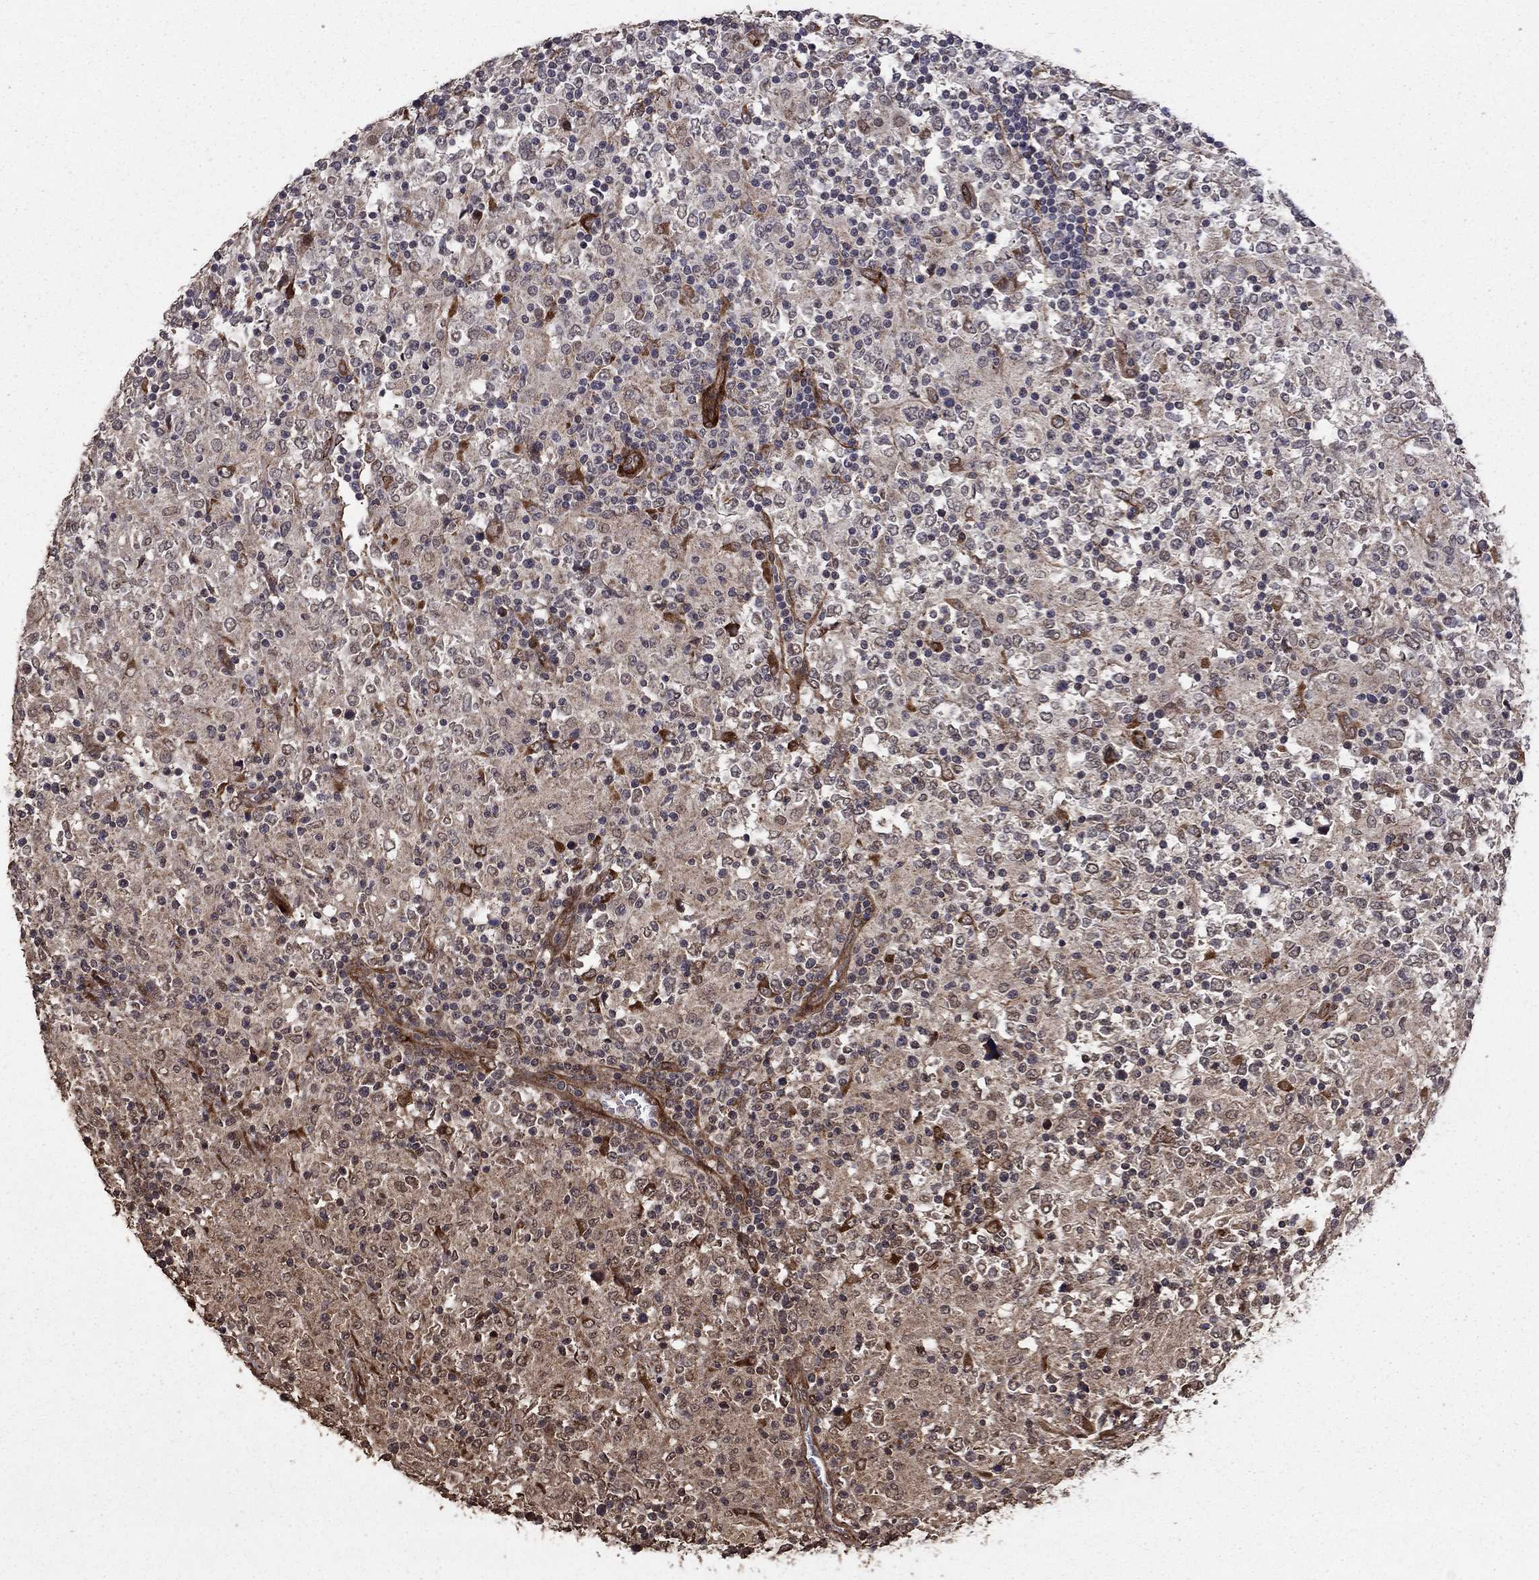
{"staining": {"intensity": "negative", "quantity": "none", "location": "none"}, "tissue": "lymphoma", "cell_type": "Tumor cells", "image_type": "cancer", "snomed": [{"axis": "morphology", "description": "Malignant lymphoma, non-Hodgkin's type, High grade"}, {"axis": "topography", "description": "Lymph node"}], "caption": "Tumor cells show no significant positivity in high-grade malignant lymphoma, non-Hodgkin's type. The staining is performed using DAB brown chromogen with nuclei counter-stained in using hematoxylin.", "gene": "COL18A1", "patient": {"sex": "female", "age": 84}}